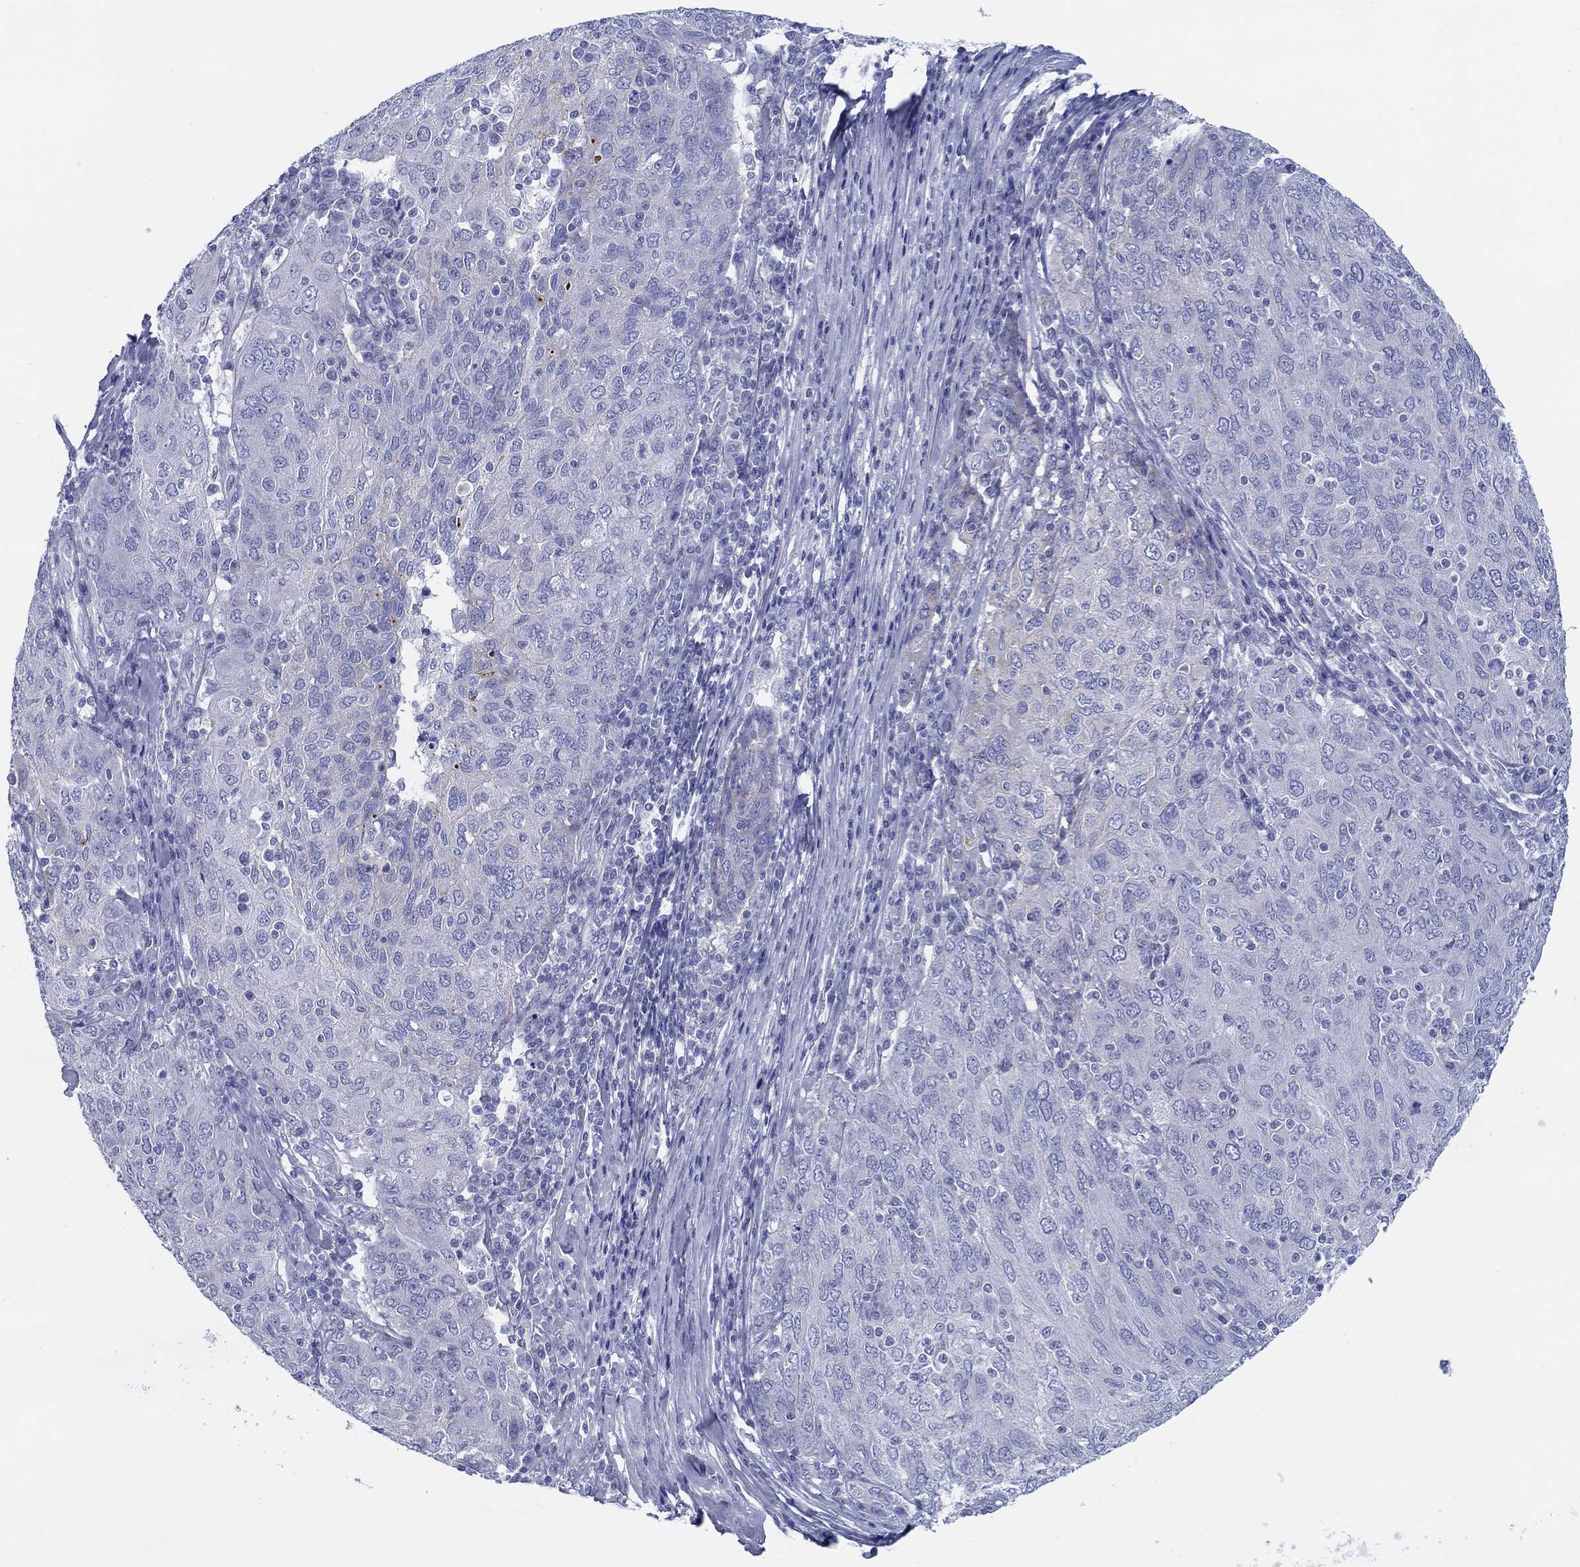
{"staining": {"intensity": "negative", "quantity": "none", "location": "none"}, "tissue": "ovarian cancer", "cell_type": "Tumor cells", "image_type": "cancer", "snomed": [{"axis": "morphology", "description": "Carcinoma, endometroid"}, {"axis": "topography", "description": "Ovary"}], "caption": "Tumor cells show no significant protein positivity in ovarian endometroid carcinoma. (DAB IHC with hematoxylin counter stain).", "gene": "HAPLN4", "patient": {"sex": "female", "age": 50}}